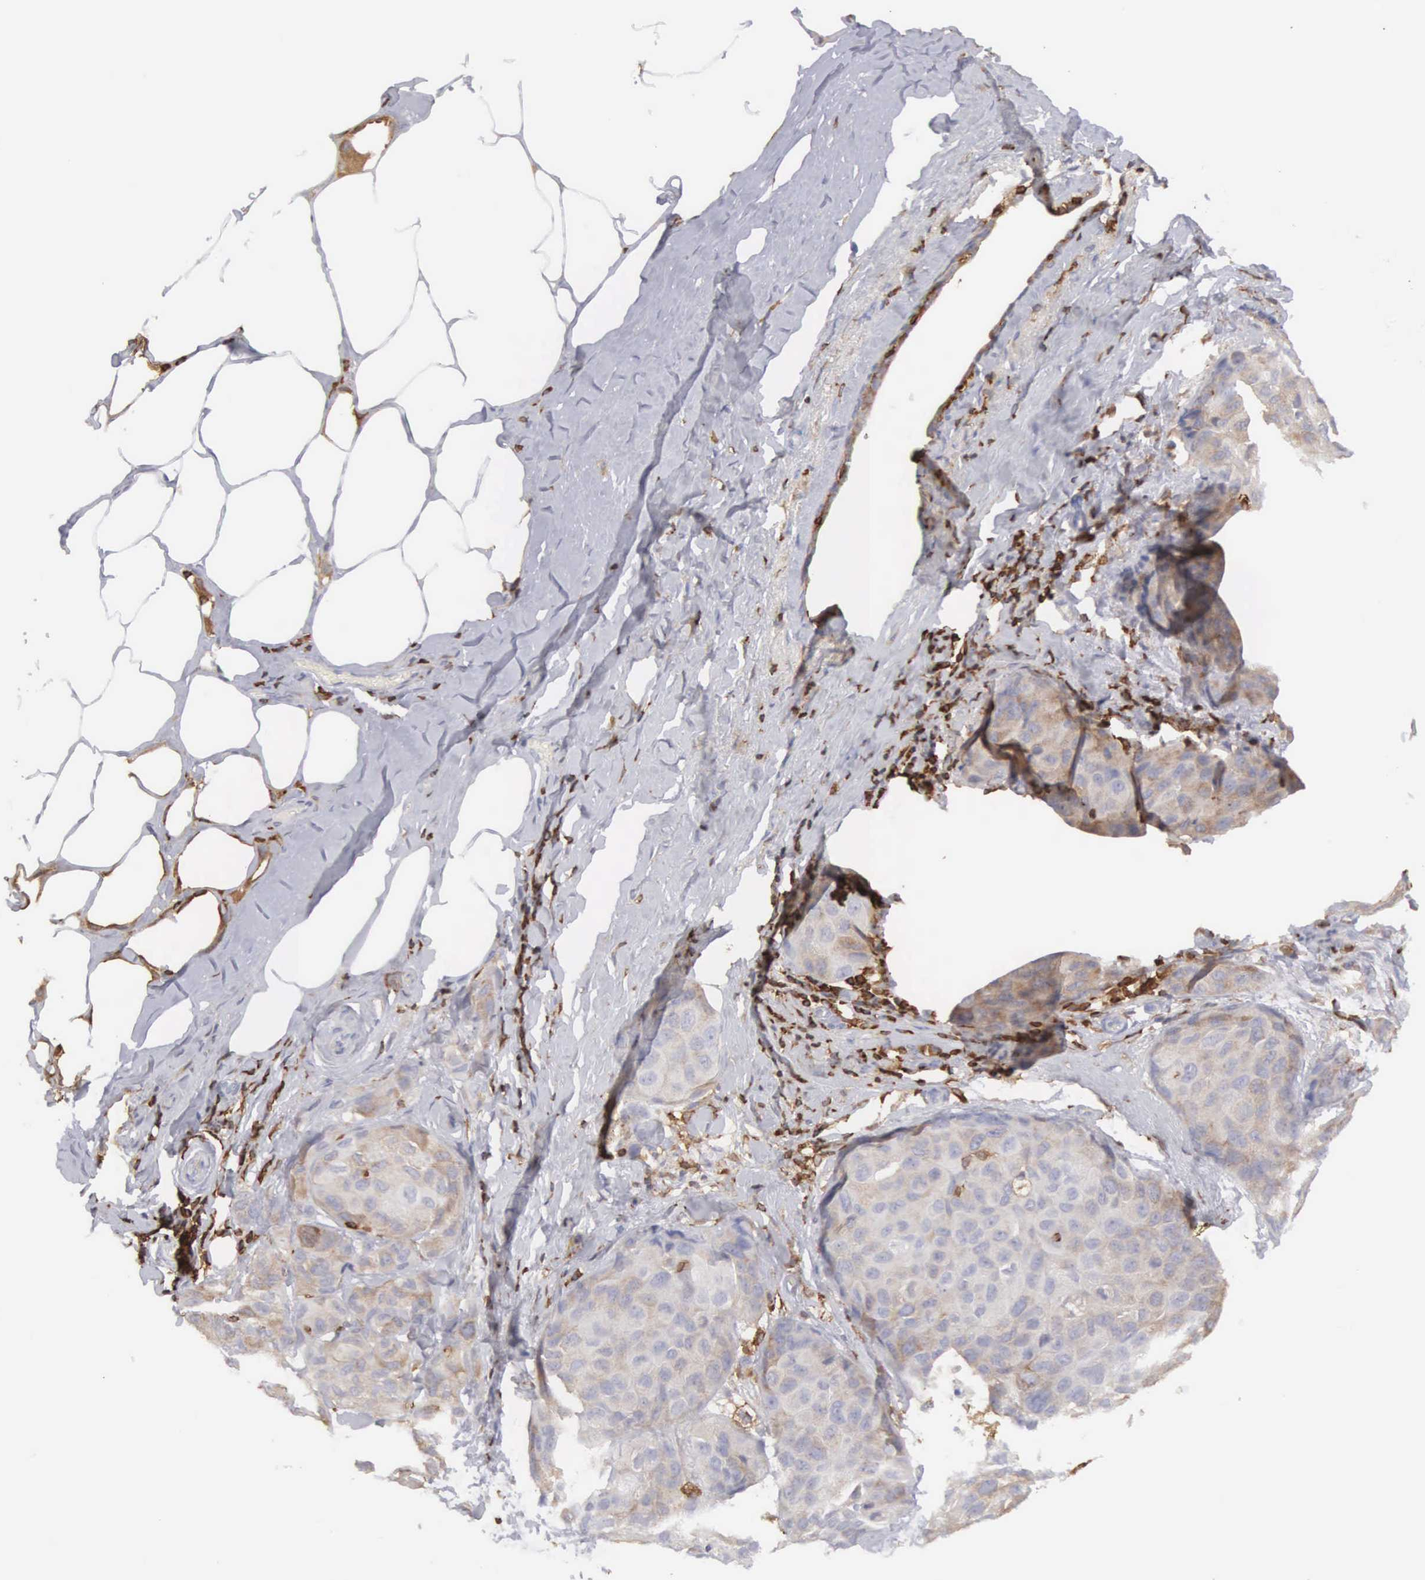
{"staining": {"intensity": "weak", "quantity": "25%-75%", "location": "cytoplasmic/membranous"}, "tissue": "breast cancer", "cell_type": "Tumor cells", "image_type": "cancer", "snomed": [{"axis": "morphology", "description": "Duct carcinoma"}, {"axis": "topography", "description": "Breast"}], "caption": "Immunohistochemistry image of human breast cancer stained for a protein (brown), which demonstrates low levels of weak cytoplasmic/membranous staining in about 25%-75% of tumor cells.", "gene": "SH3BP1", "patient": {"sex": "female", "age": 72}}